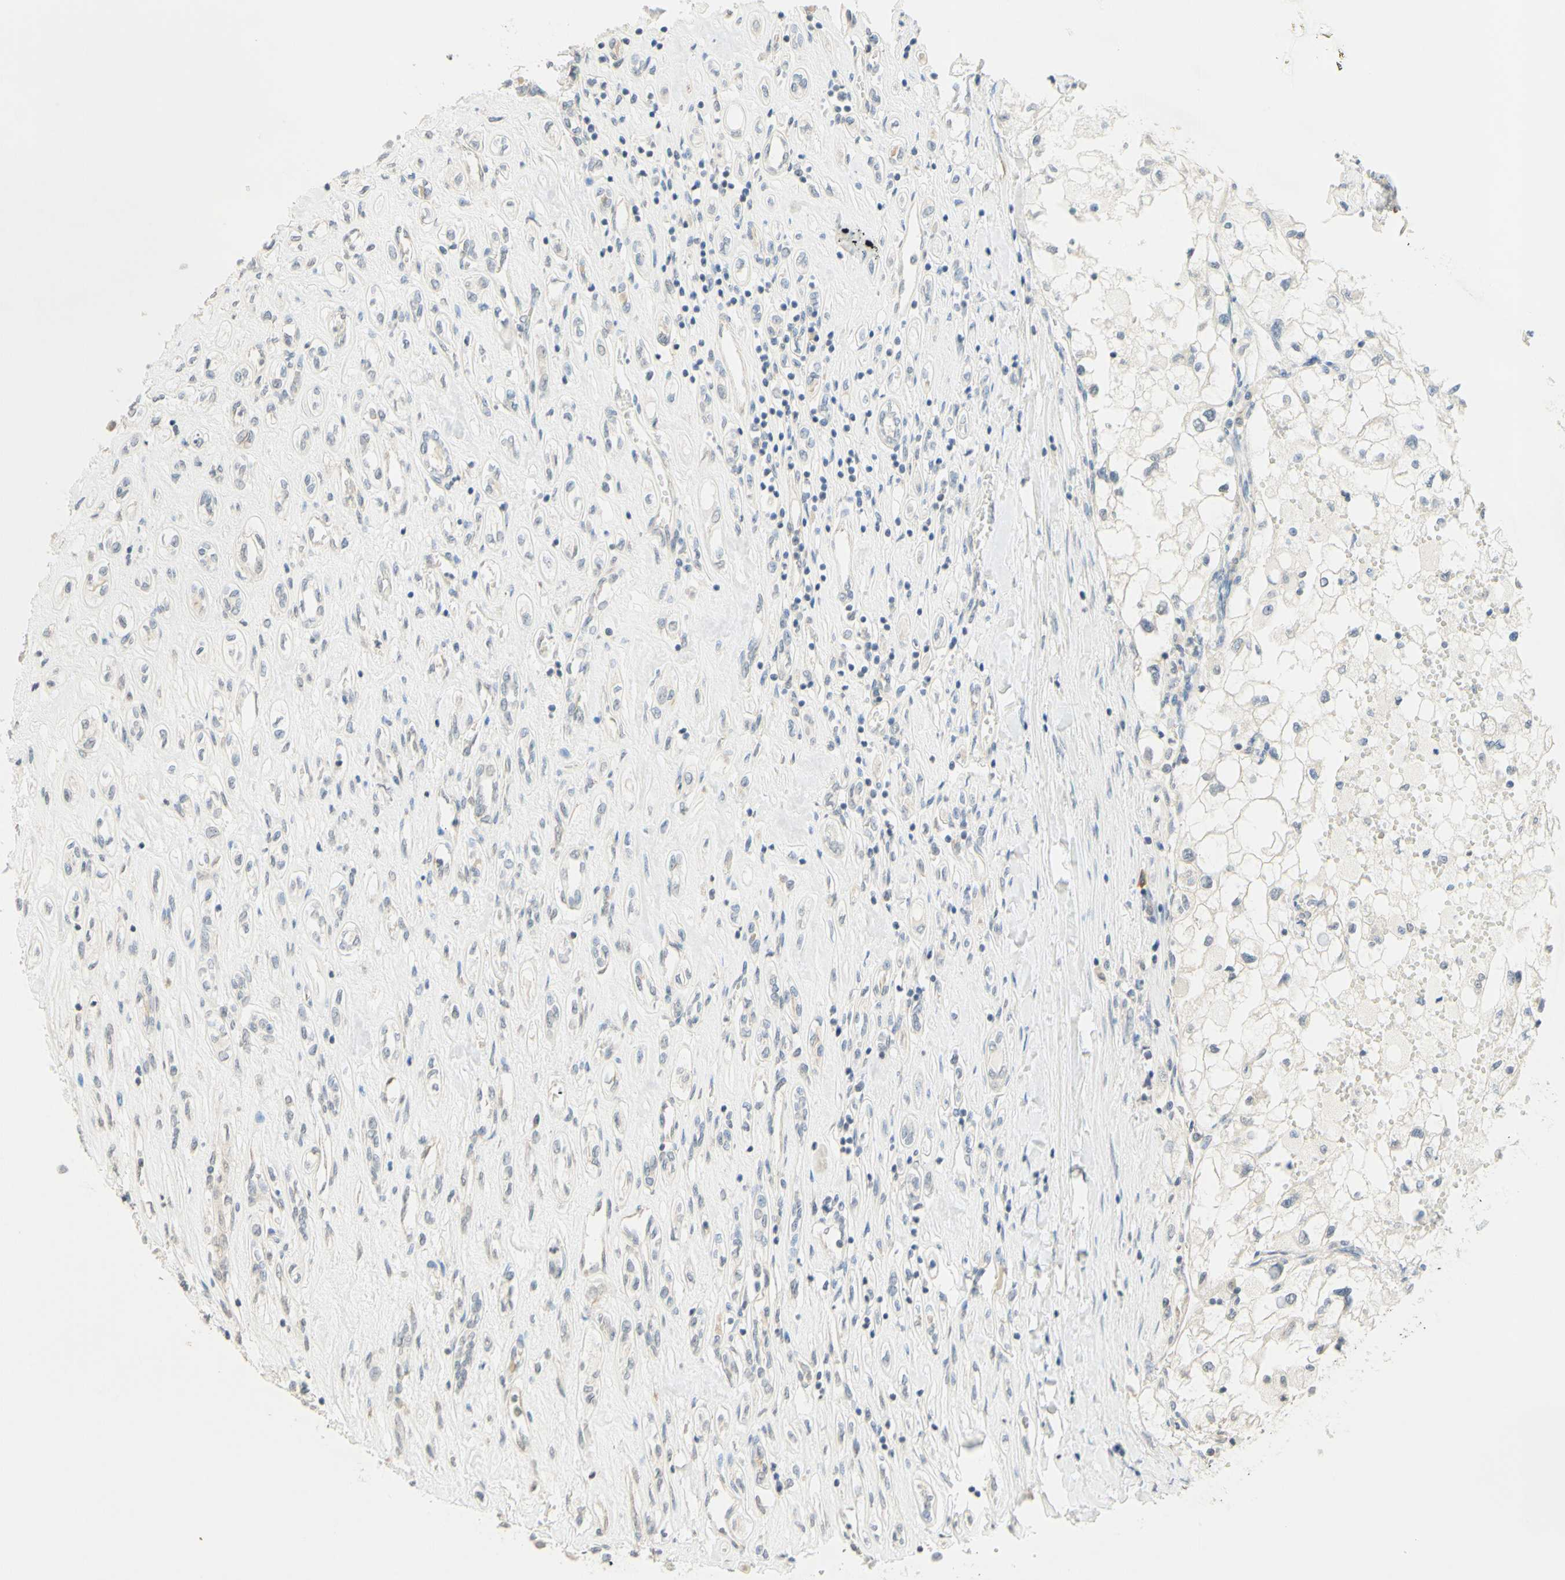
{"staining": {"intensity": "negative", "quantity": "none", "location": "none"}, "tissue": "renal cancer", "cell_type": "Tumor cells", "image_type": "cancer", "snomed": [{"axis": "morphology", "description": "Adenocarcinoma, NOS"}, {"axis": "topography", "description": "Kidney"}], "caption": "Adenocarcinoma (renal) was stained to show a protein in brown. There is no significant expression in tumor cells.", "gene": "MAG", "patient": {"sex": "female", "age": 70}}